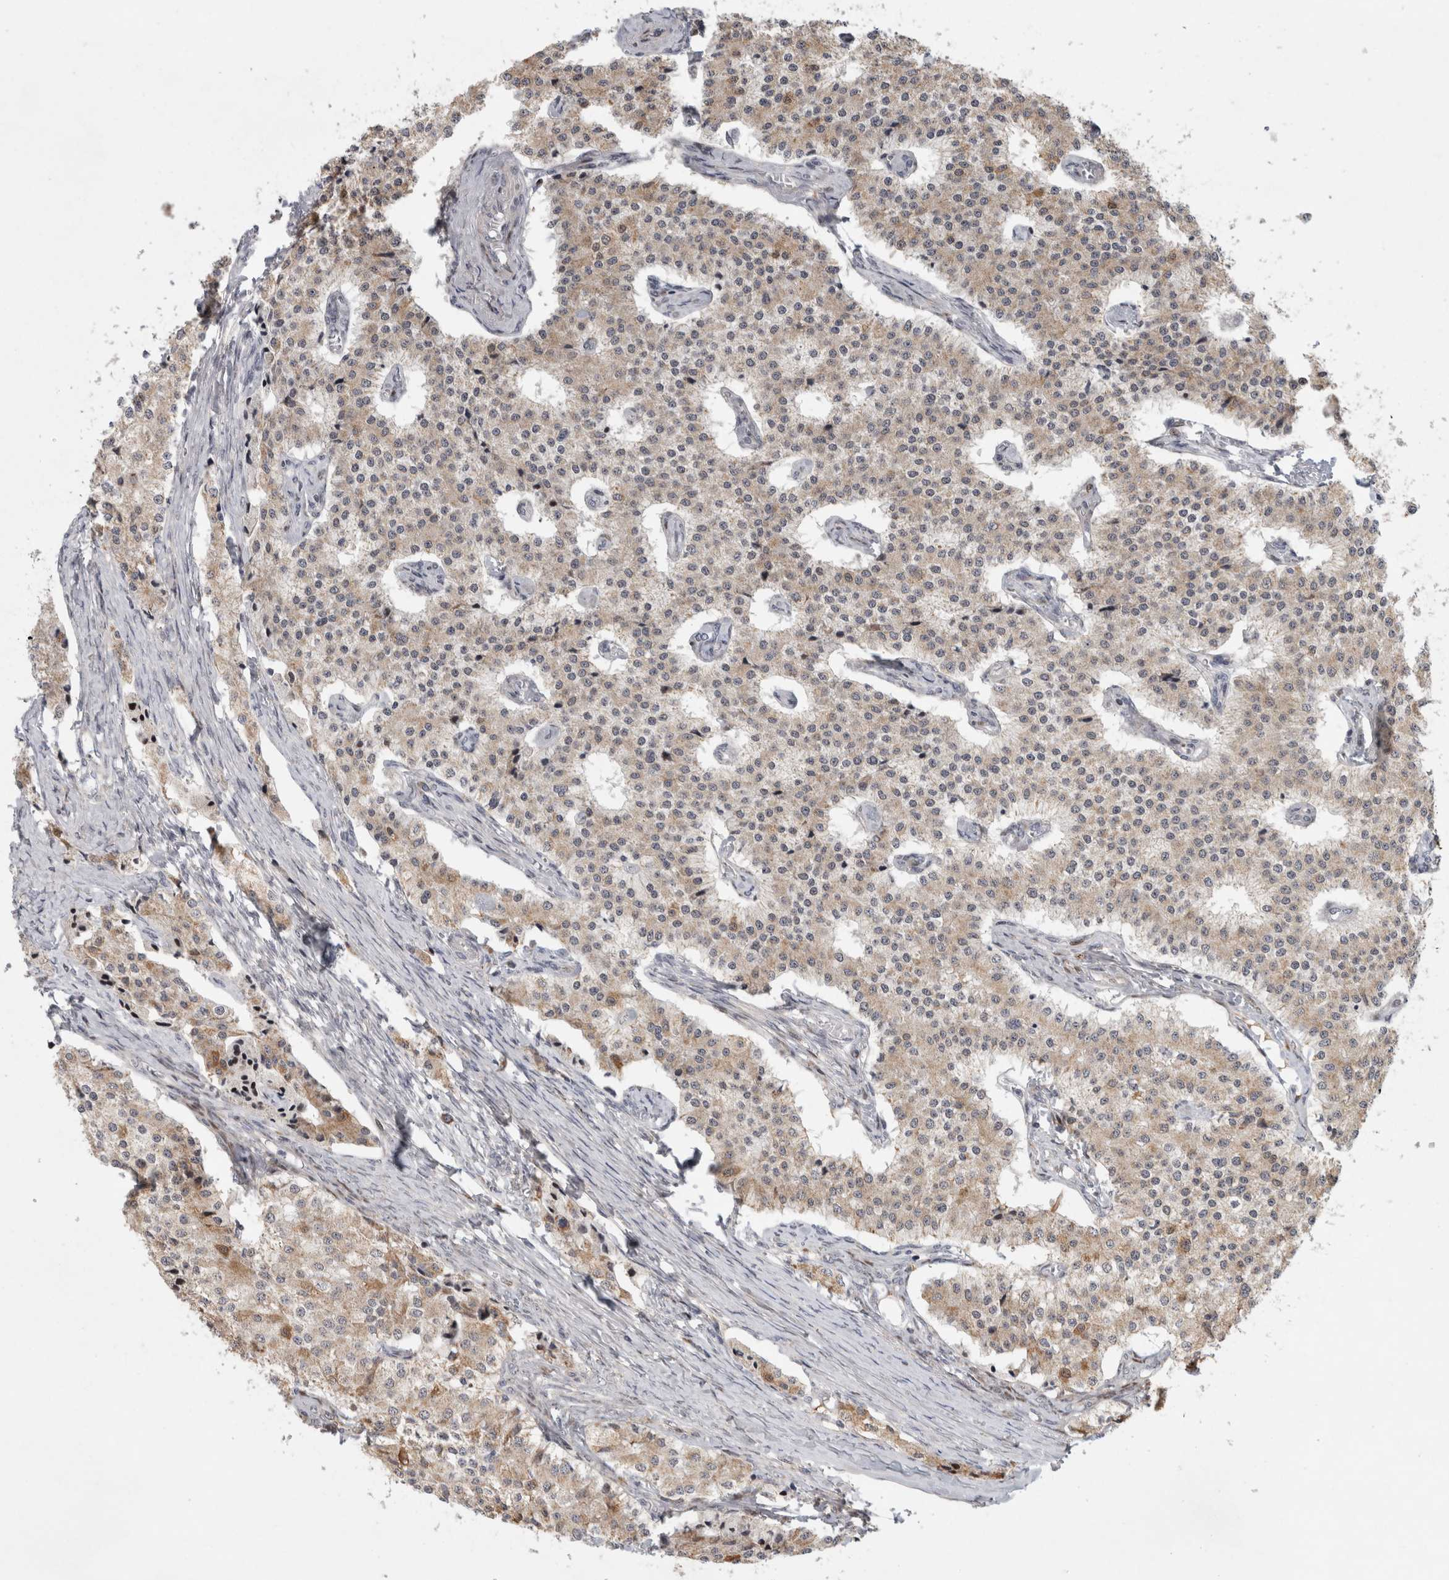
{"staining": {"intensity": "weak", "quantity": "25%-75%", "location": "cytoplasmic/membranous"}, "tissue": "carcinoid", "cell_type": "Tumor cells", "image_type": "cancer", "snomed": [{"axis": "morphology", "description": "Carcinoid, malignant, NOS"}, {"axis": "topography", "description": "Colon"}], "caption": "This micrograph exhibits malignant carcinoid stained with IHC to label a protein in brown. The cytoplasmic/membranous of tumor cells show weak positivity for the protein. Nuclei are counter-stained blue.", "gene": "RBM48", "patient": {"sex": "female", "age": 52}}